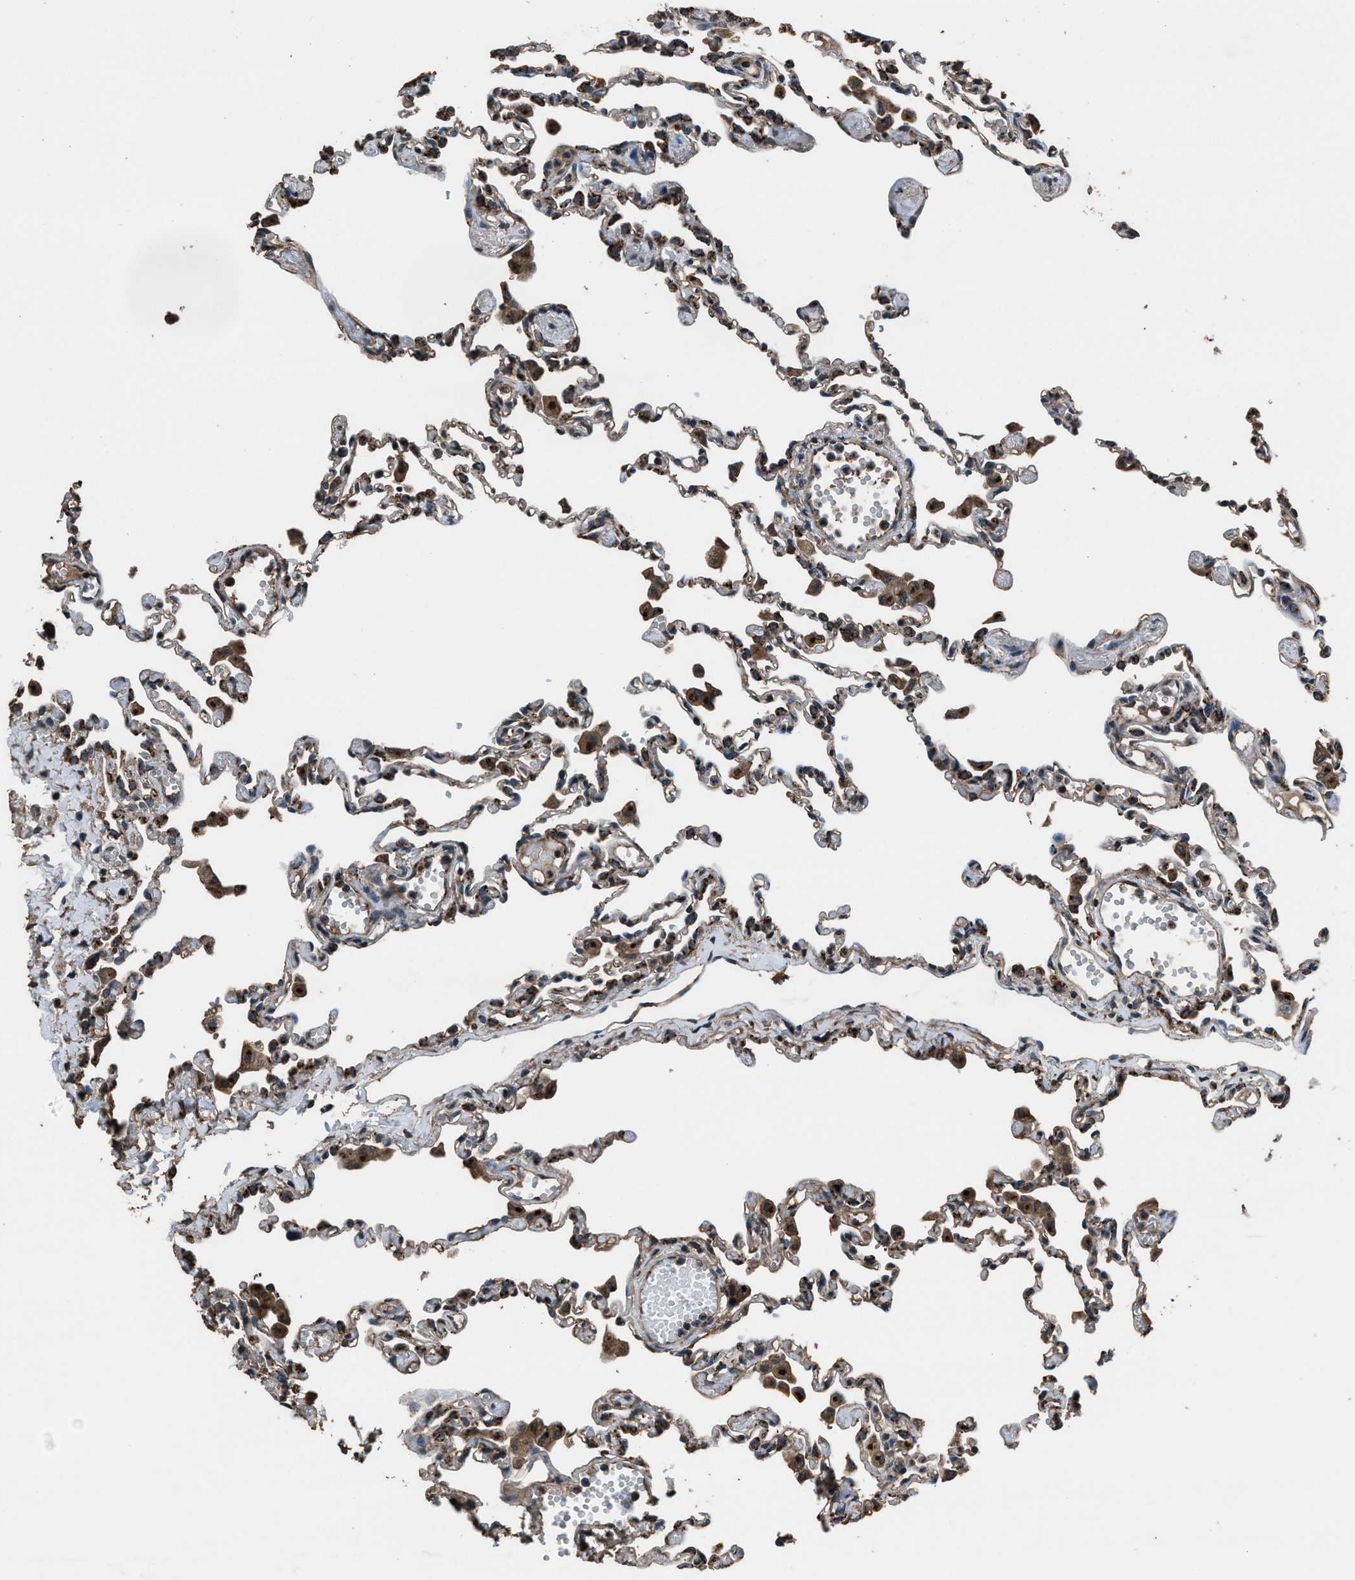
{"staining": {"intensity": "moderate", "quantity": "<25%", "location": "cytoplasmic/membranous"}, "tissue": "lung", "cell_type": "Alveolar cells", "image_type": "normal", "snomed": [{"axis": "morphology", "description": "Normal tissue, NOS"}, {"axis": "topography", "description": "Bronchus"}, {"axis": "topography", "description": "Lung"}], "caption": "Lung was stained to show a protein in brown. There is low levels of moderate cytoplasmic/membranous positivity in approximately <25% of alveolar cells. The staining was performed using DAB, with brown indicating positive protein expression. Nuclei are stained blue with hematoxylin.", "gene": "SLC38A10", "patient": {"sex": "female", "age": 49}}